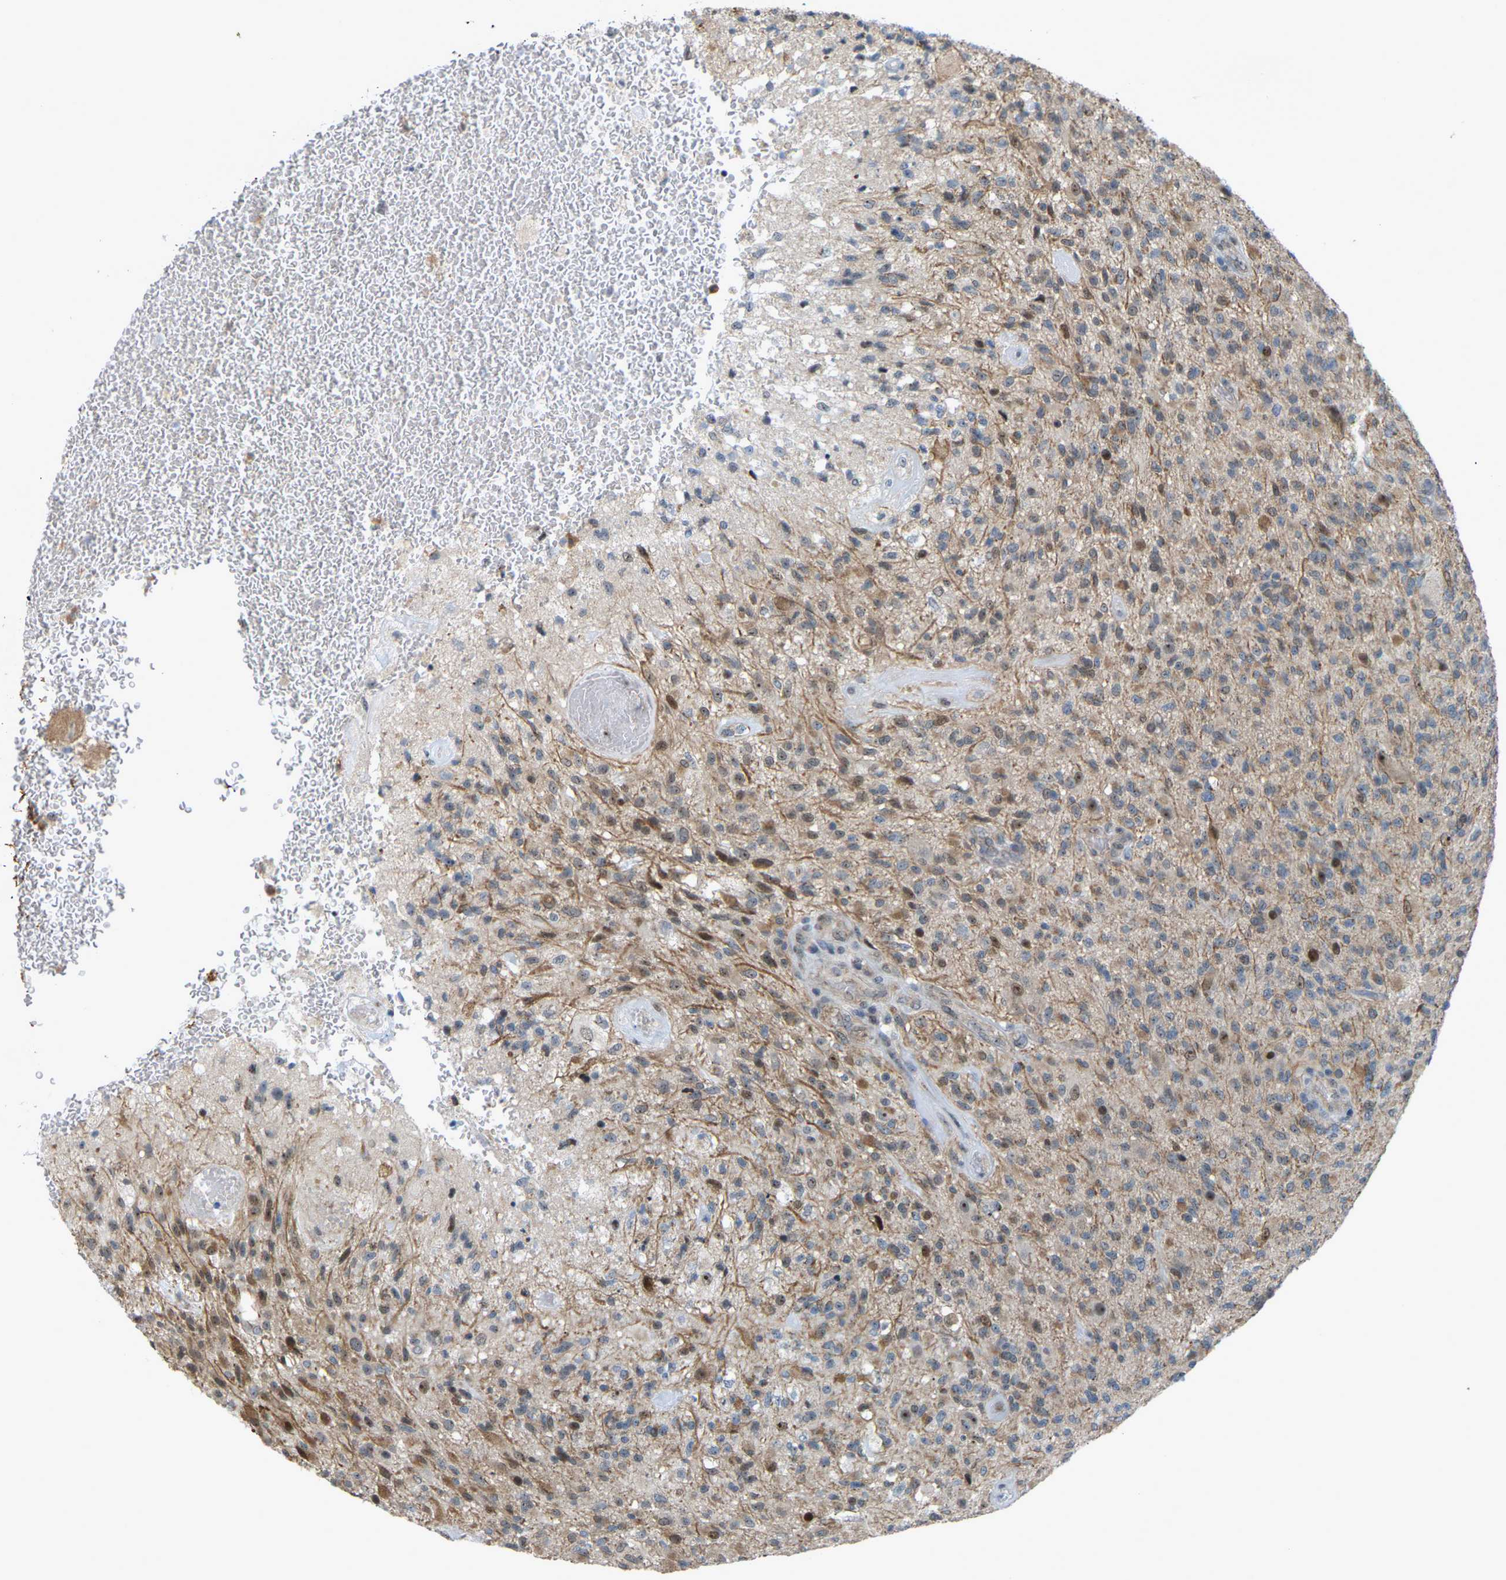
{"staining": {"intensity": "moderate", "quantity": ">75%", "location": "cytoplasmic/membranous"}, "tissue": "glioma", "cell_type": "Tumor cells", "image_type": "cancer", "snomed": [{"axis": "morphology", "description": "Glioma, malignant, High grade"}, {"axis": "topography", "description": "Brain"}], "caption": "A photomicrograph showing moderate cytoplasmic/membranous expression in approximately >75% of tumor cells in glioma, as visualized by brown immunohistochemical staining.", "gene": "CROT", "patient": {"sex": "male", "age": 71}}